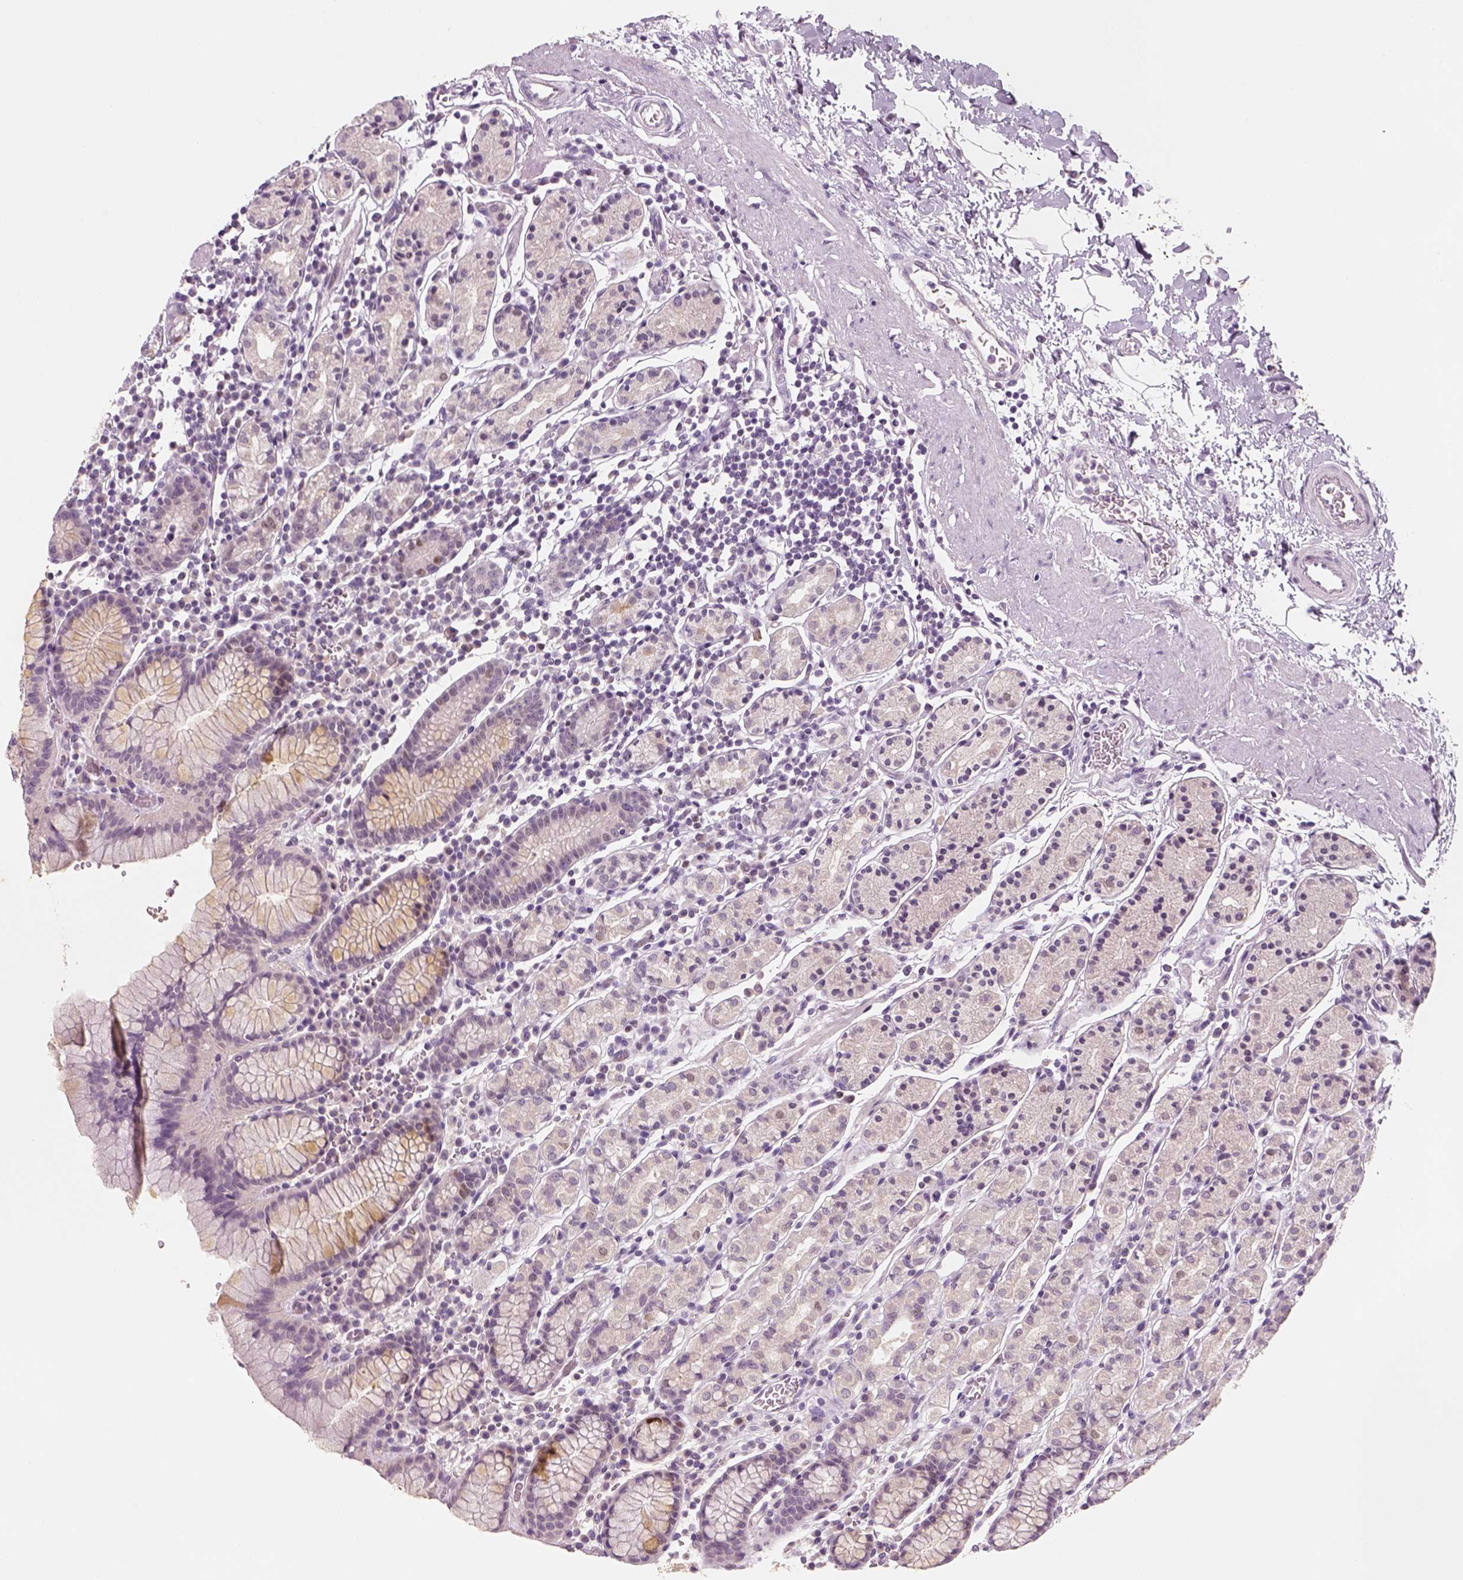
{"staining": {"intensity": "negative", "quantity": "none", "location": "none"}, "tissue": "stomach", "cell_type": "Glandular cells", "image_type": "normal", "snomed": [{"axis": "morphology", "description": "Normal tissue, NOS"}, {"axis": "topography", "description": "Stomach, upper"}, {"axis": "topography", "description": "Stomach"}], "caption": "This is an immunohistochemistry micrograph of unremarkable stomach. There is no staining in glandular cells.", "gene": "TP53", "patient": {"sex": "male", "age": 62}}